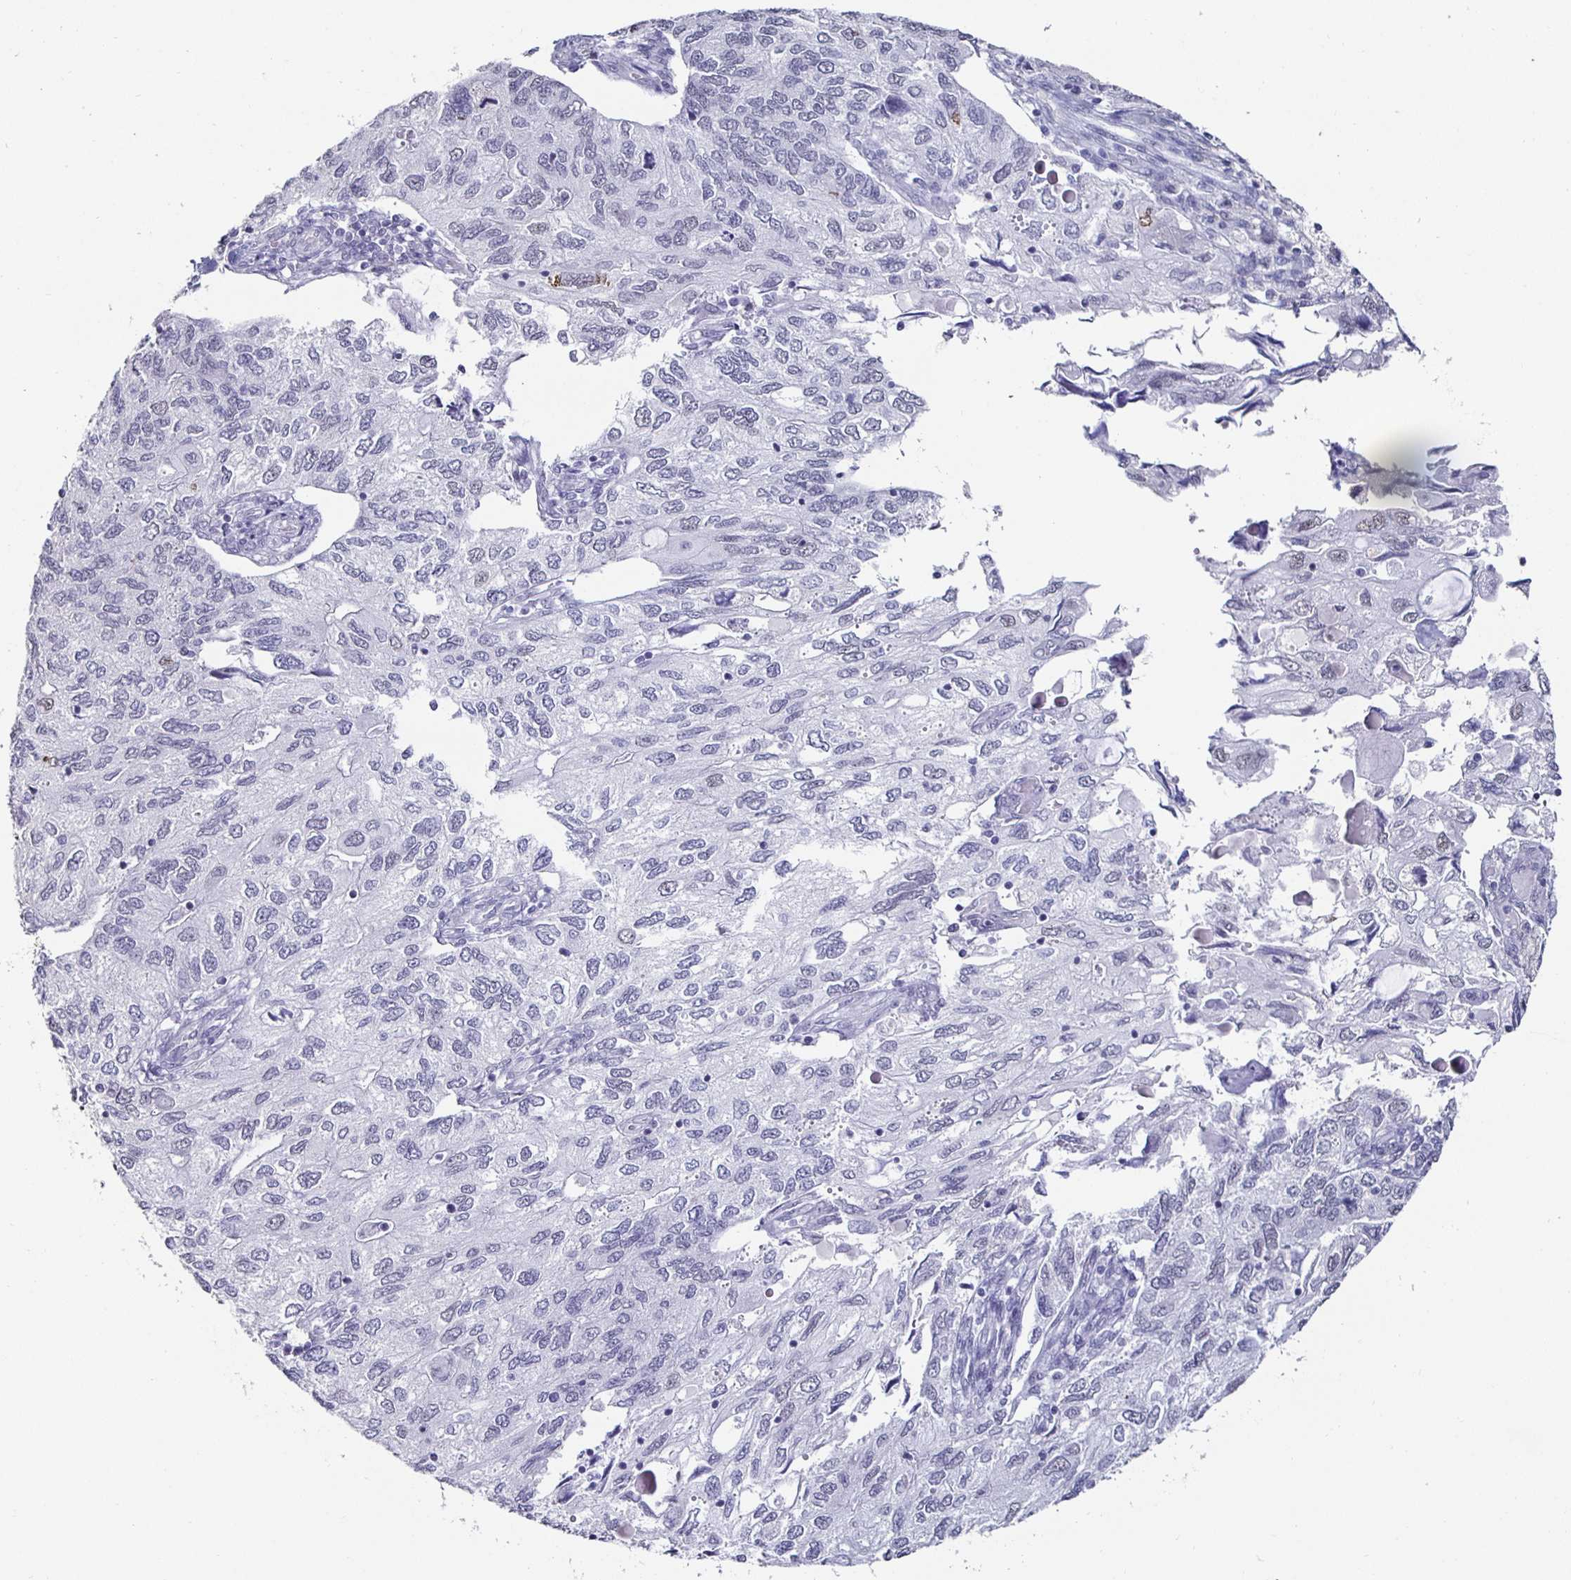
{"staining": {"intensity": "negative", "quantity": "none", "location": "none"}, "tissue": "endometrial cancer", "cell_type": "Tumor cells", "image_type": "cancer", "snomed": [{"axis": "morphology", "description": "Carcinoma, NOS"}, {"axis": "topography", "description": "Uterus"}], "caption": "Immunohistochemistry (IHC) of human carcinoma (endometrial) shows no expression in tumor cells.", "gene": "DDX39B", "patient": {"sex": "female", "age": 76}}